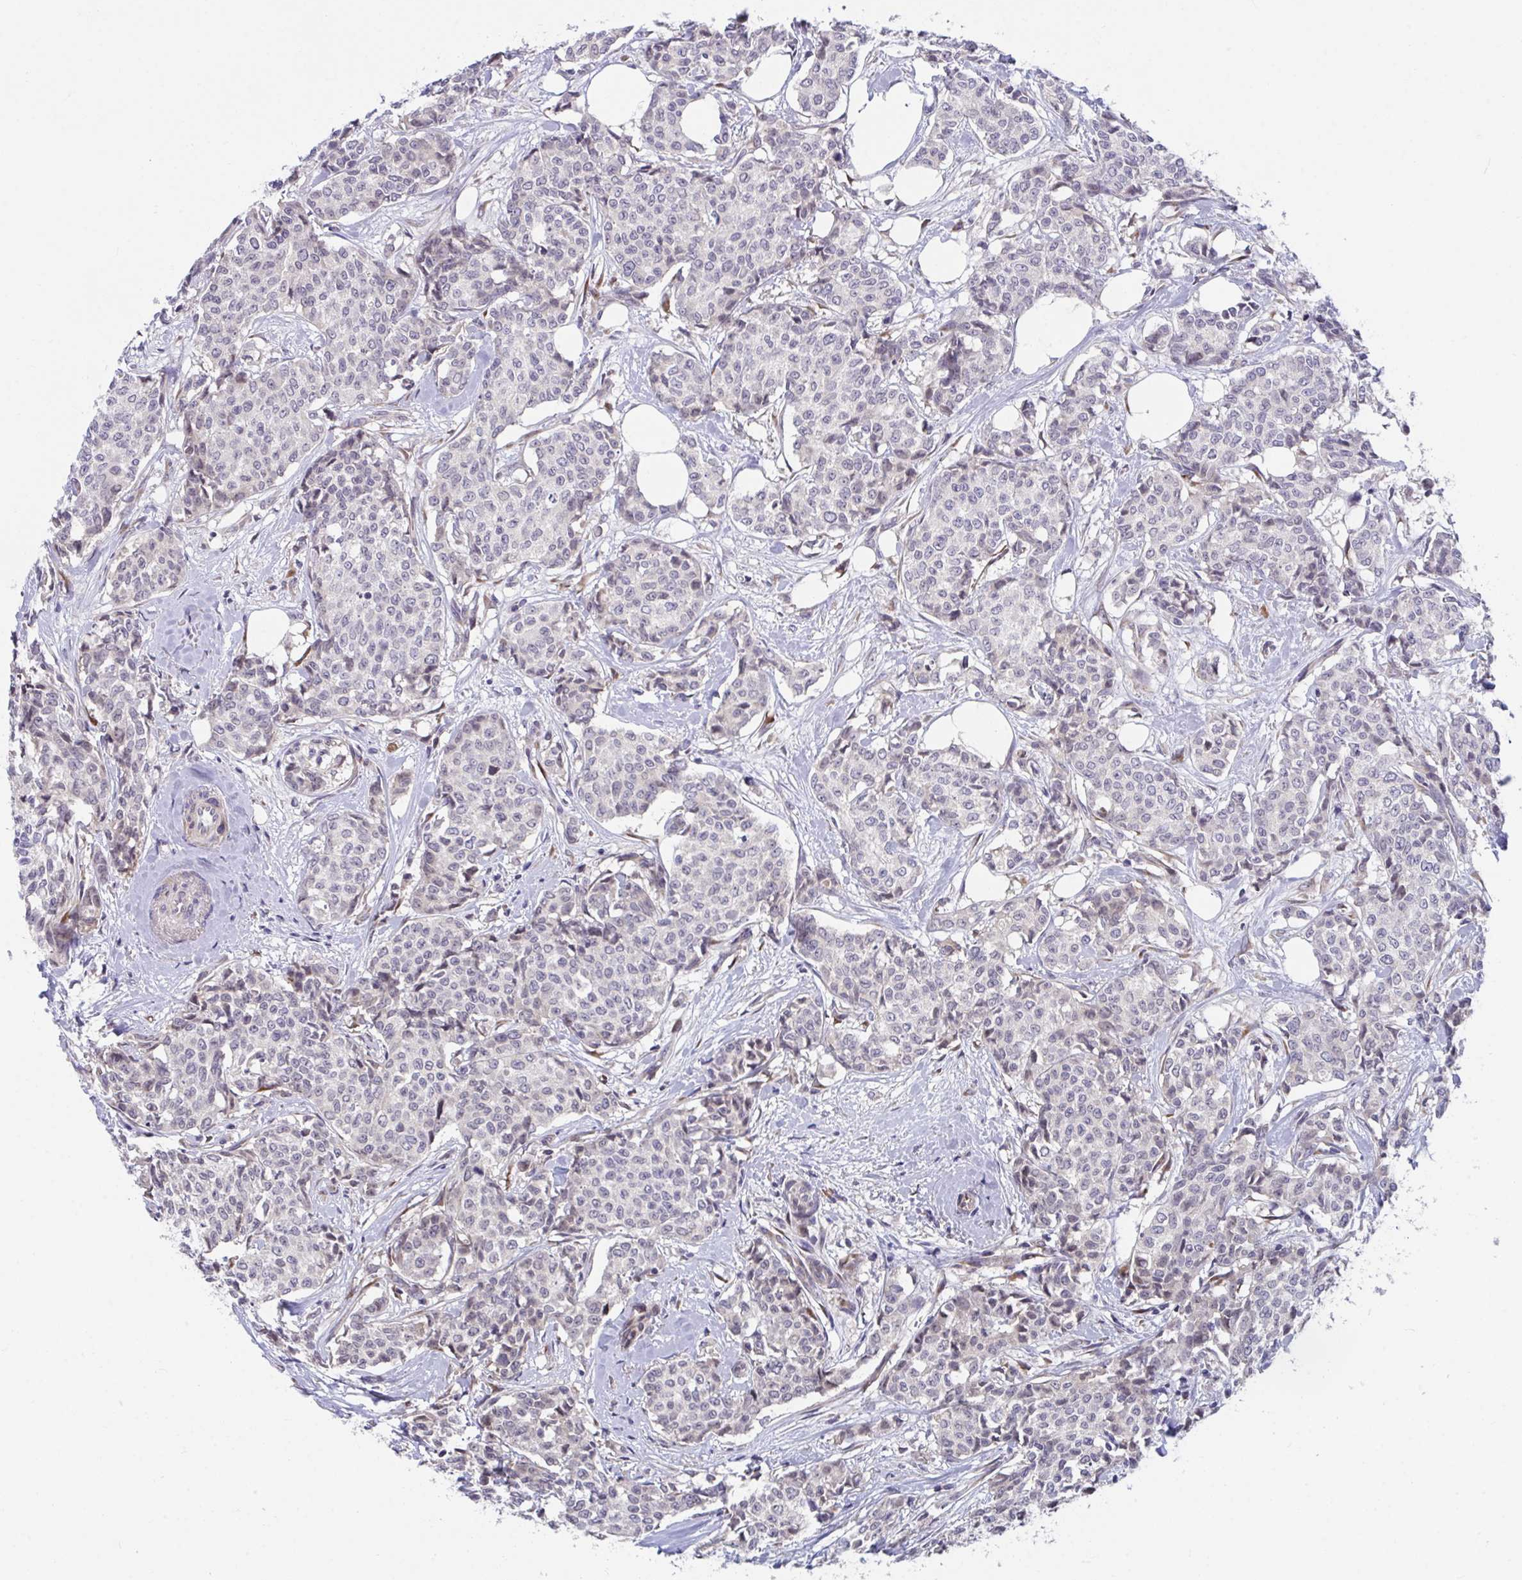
{"staining": {"intensity": "weak", "quantity": "<25%", "location": "cytoplasmic/membranous"}, "tissue": "breast cancer", "cell_type": "Tumor cells", "image_type": "cancer", "snomed": [{"axis": "morphology", "description": "Duct carcinoma"}, {"axis": "topography", "description": "Breast"}], "caption": "Tumor cells are negative for protein expression in human breast cancer.", "gene": "SUSD4", "patient": {"sex": "female", "age": 91}}